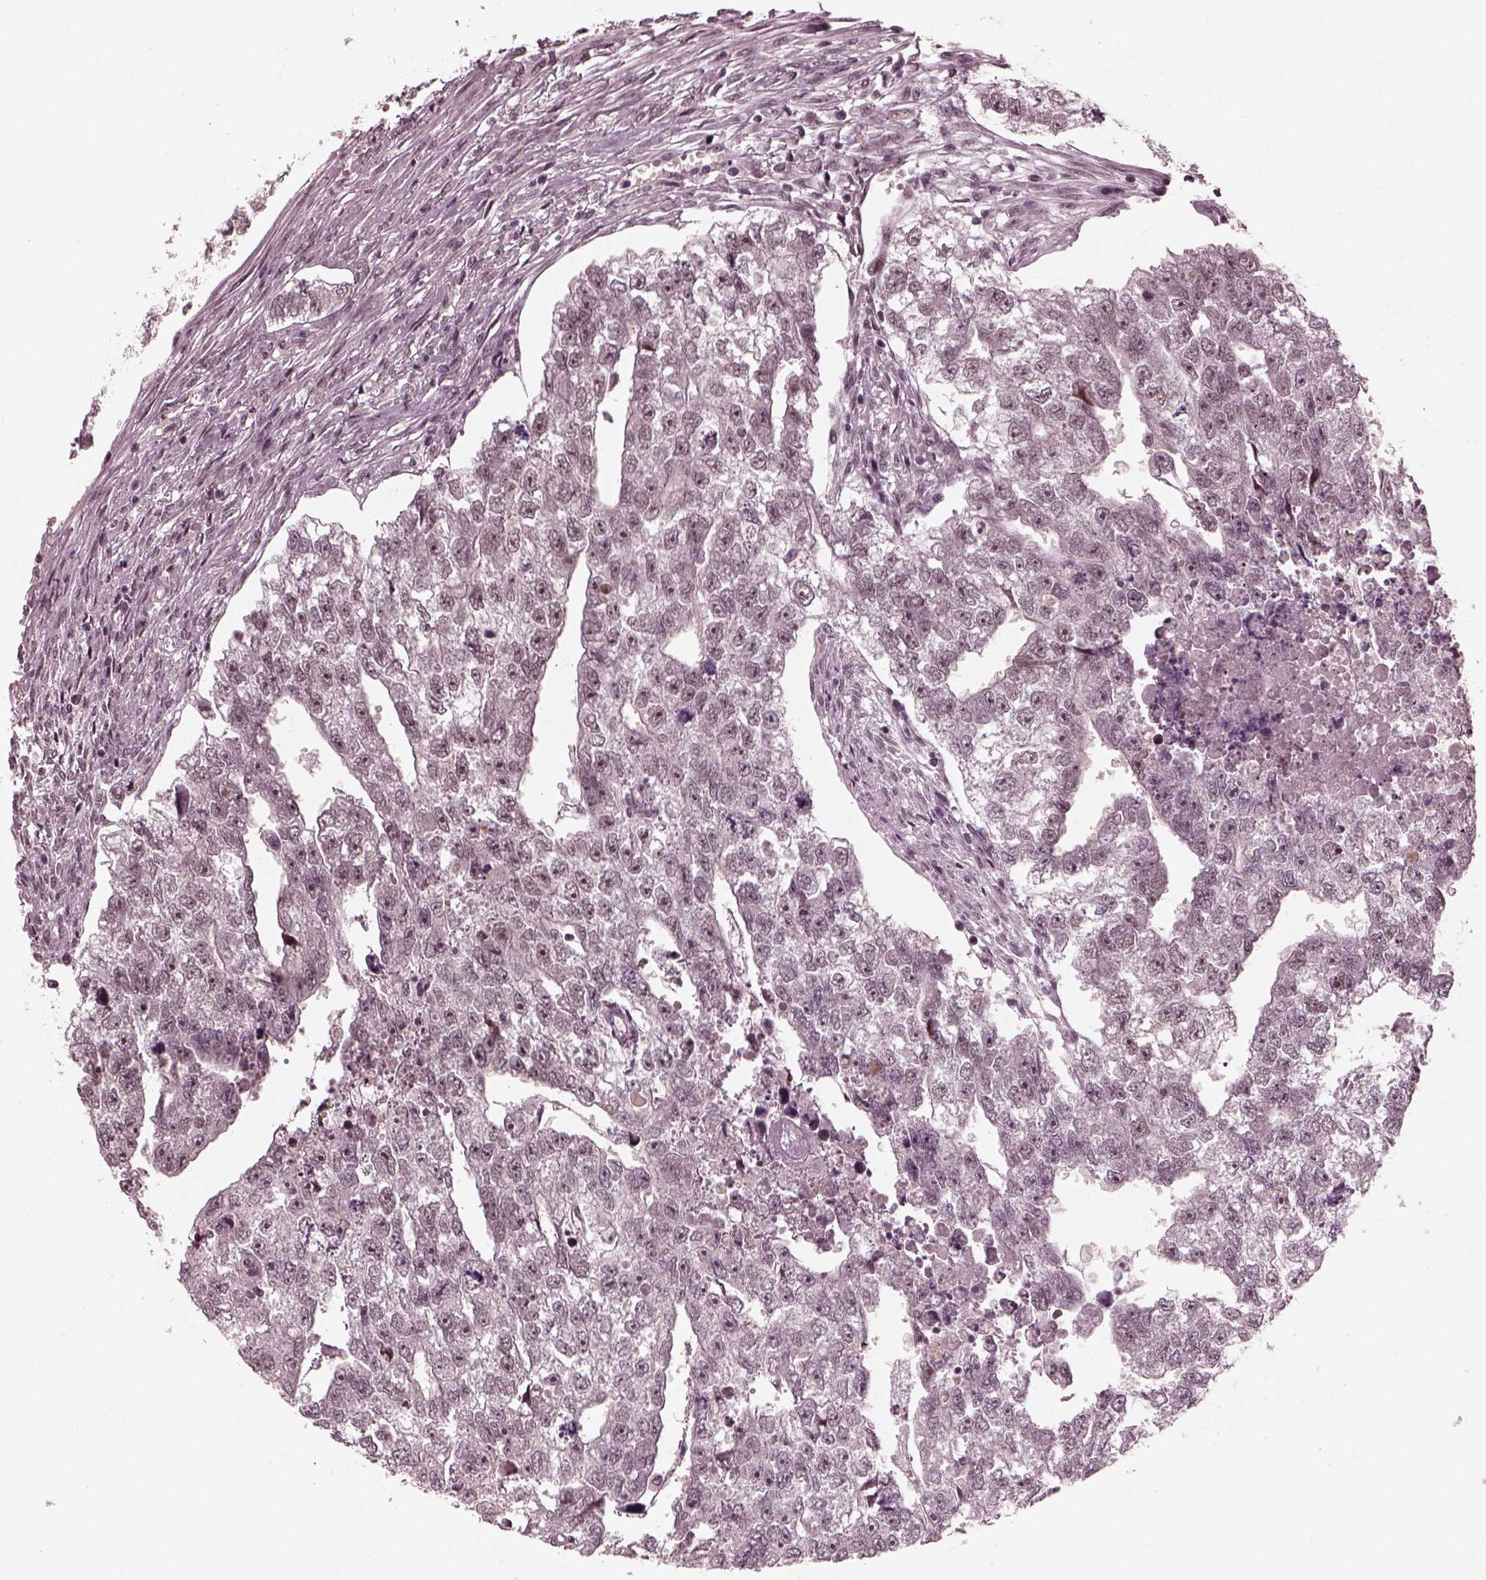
{"staining": {"intensity": "negative", "quantity": "none", "location": "none"}, "tissue": "testis cancer", "cell_type": "Tumor cells", "image_type": "cancer", "snomed": [{"axis": "morphology", "description": "Carcinoma, Embryonal, NOS"}, {"axis": "morphology", "description": "Teratoma, malignant, NOS"}, {"axis": "topography", "description": "Testis"}], "caption": "This is a image of immunohistochemistry staining of testis cancer, which shows no expression in tumor cells.", "gene": "TRIB3", "patient": {"sex": "male", "age": 44}}